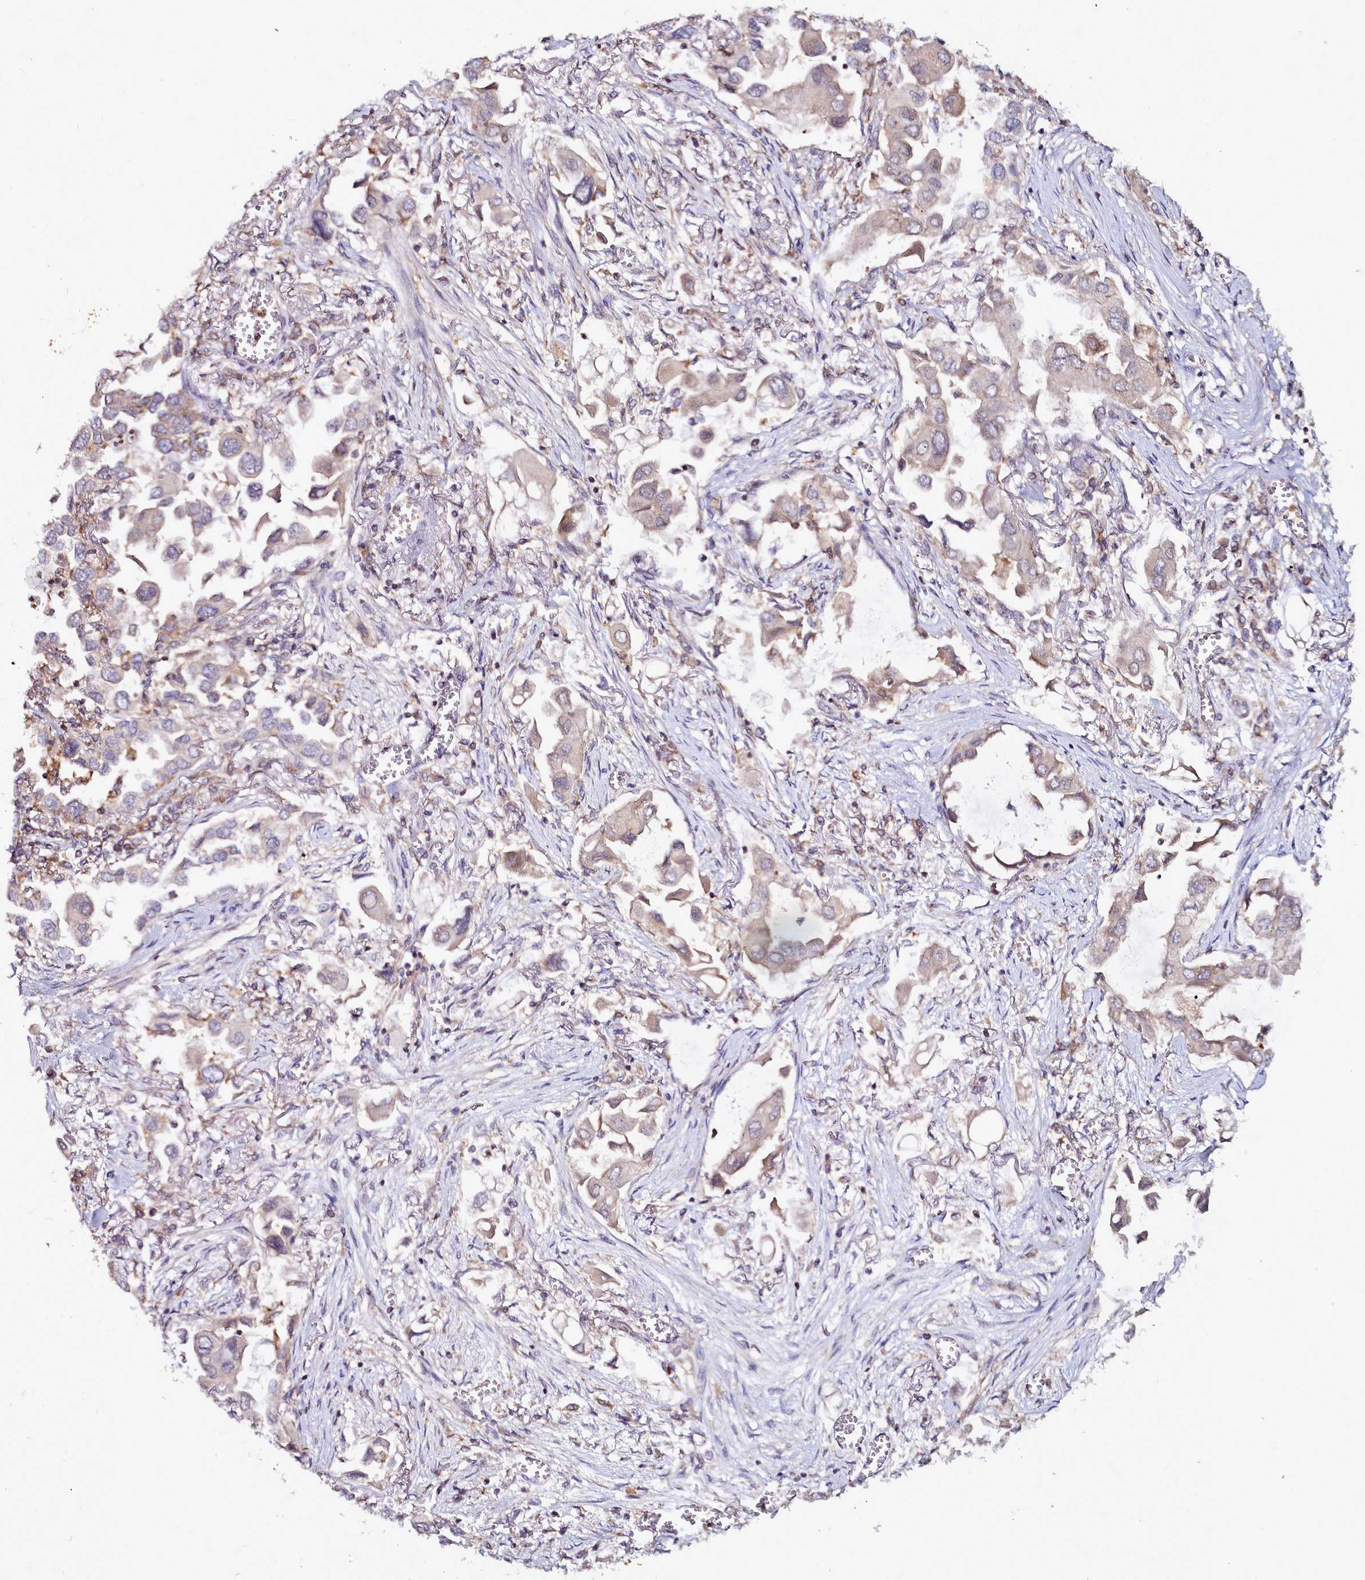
{"staining": {"intensity": "weak", "quantity": "<25%", "location": "cytoplasmic/membranous"}, "tissue": "lung cancer", "cell_type": "Tumor cells", "image_type": "cancer", "snomed": [{"axis": "morphology", "description": "Adenocarcinoma, NOS"}, {"axis": "topography", "description": "Lung"}], "caption": "Human adenocarcinoma (lung) stained for a protein using immunohistochemistry (IHC) reveals no expression in tumor cells.", "gene": "NCKAP1L", "patient": {"sex": "female", "age": 76}}